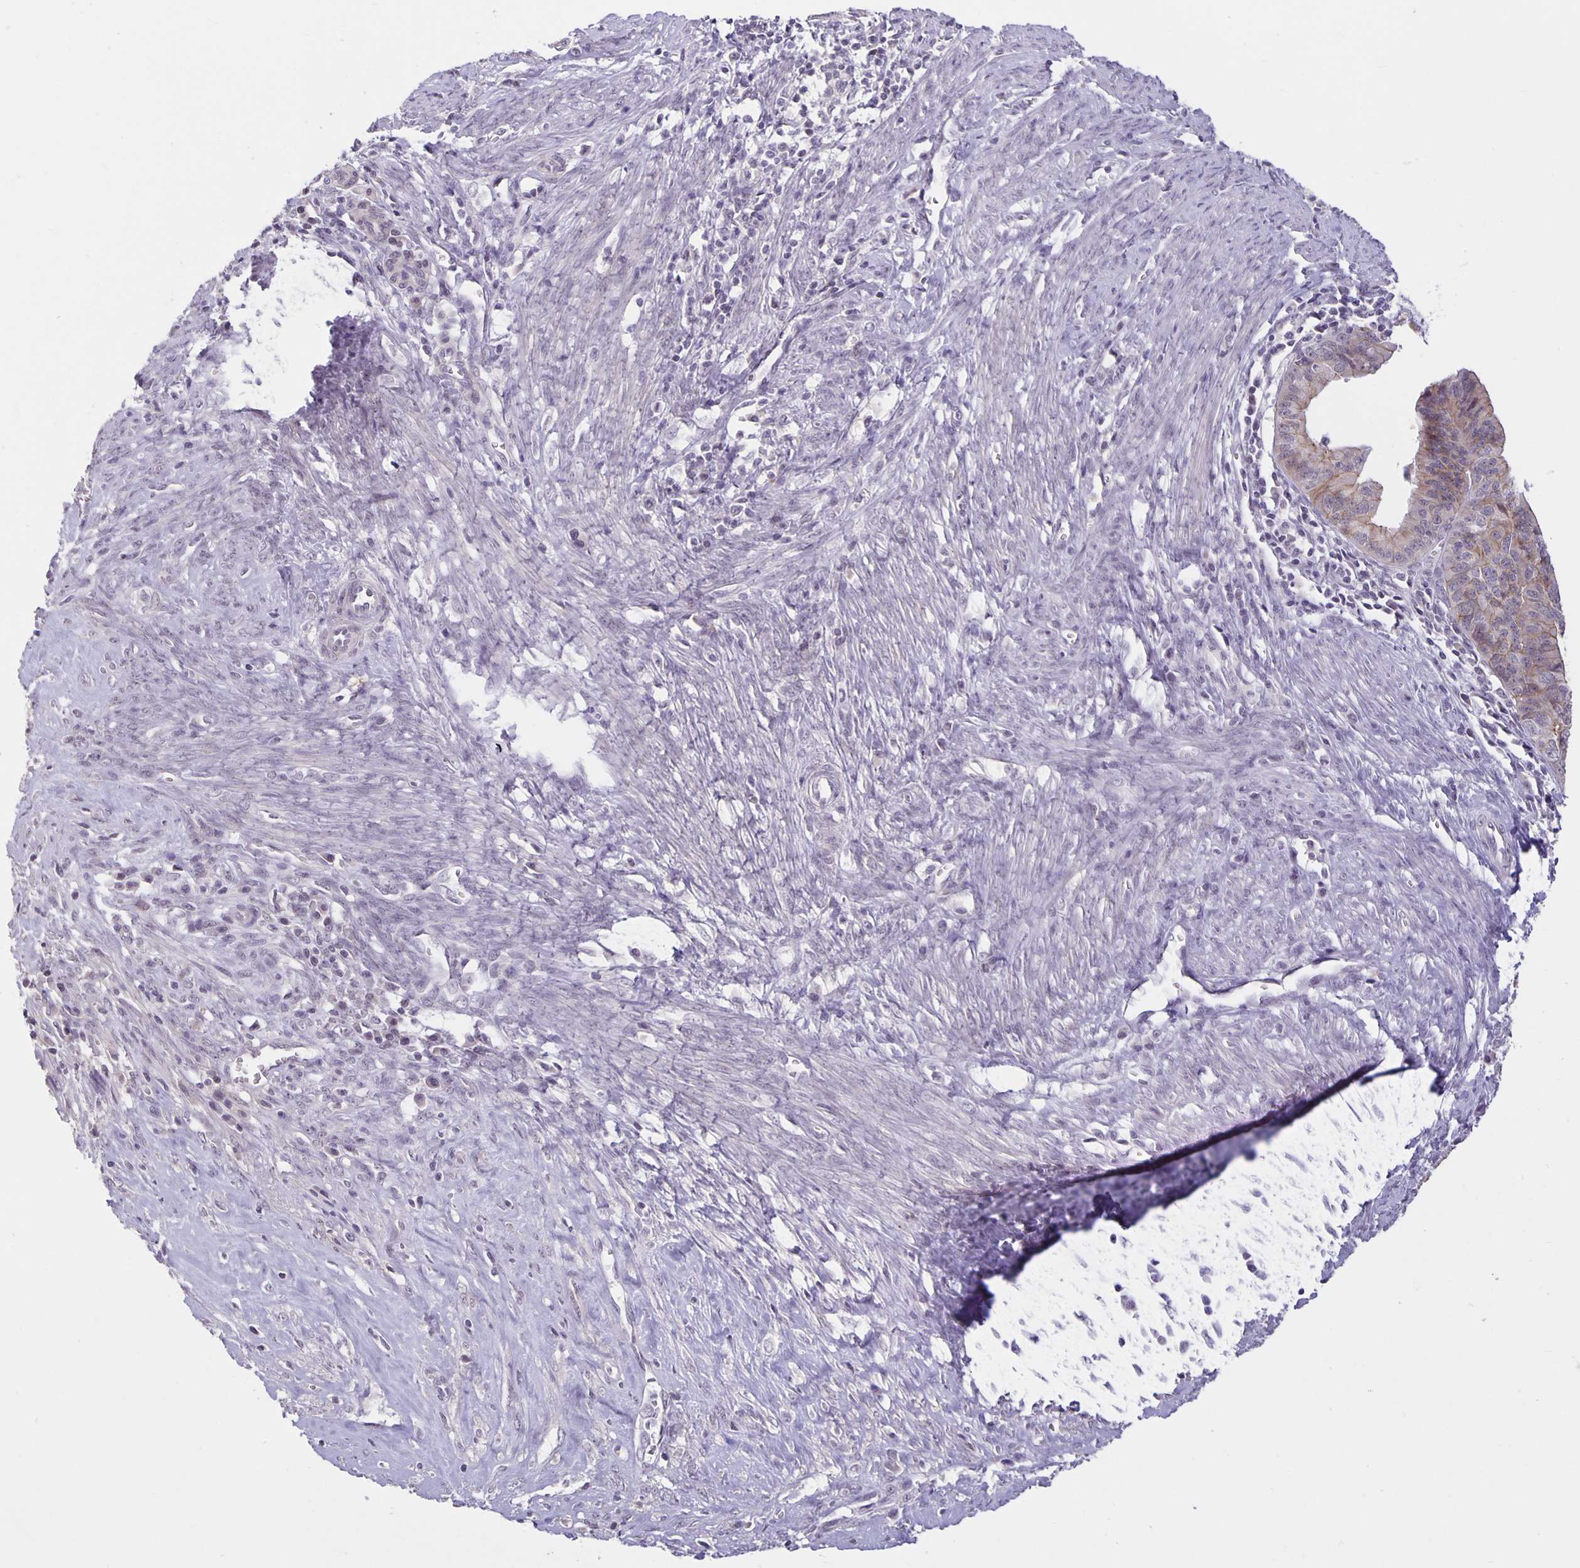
{"staining": {"intensity": "weak", "quantity": "25%-75%", "location": "cytoplasmic/membranous"}, "tissue": "endometrial cancer", "cell_type": "Tumor cells", "image_type": "cancer", "snomed": [{"axis": "morphology", "description": "Adenocarcinoma, NOS"}, {"axis": "topography", "description": "Endometrium"}], "caption": "High-magnification brightfield microscopy of endometrial adenocarcinoma stained with DAB (brown) and counterstained with hematoxylin (blue). tumor cells exhibit weak cytoplasmic/membranous staining is appreciated in about25%-75% of cells.", "gene": "ARVCF", "patient": {"sex": "female", "age": 65}}